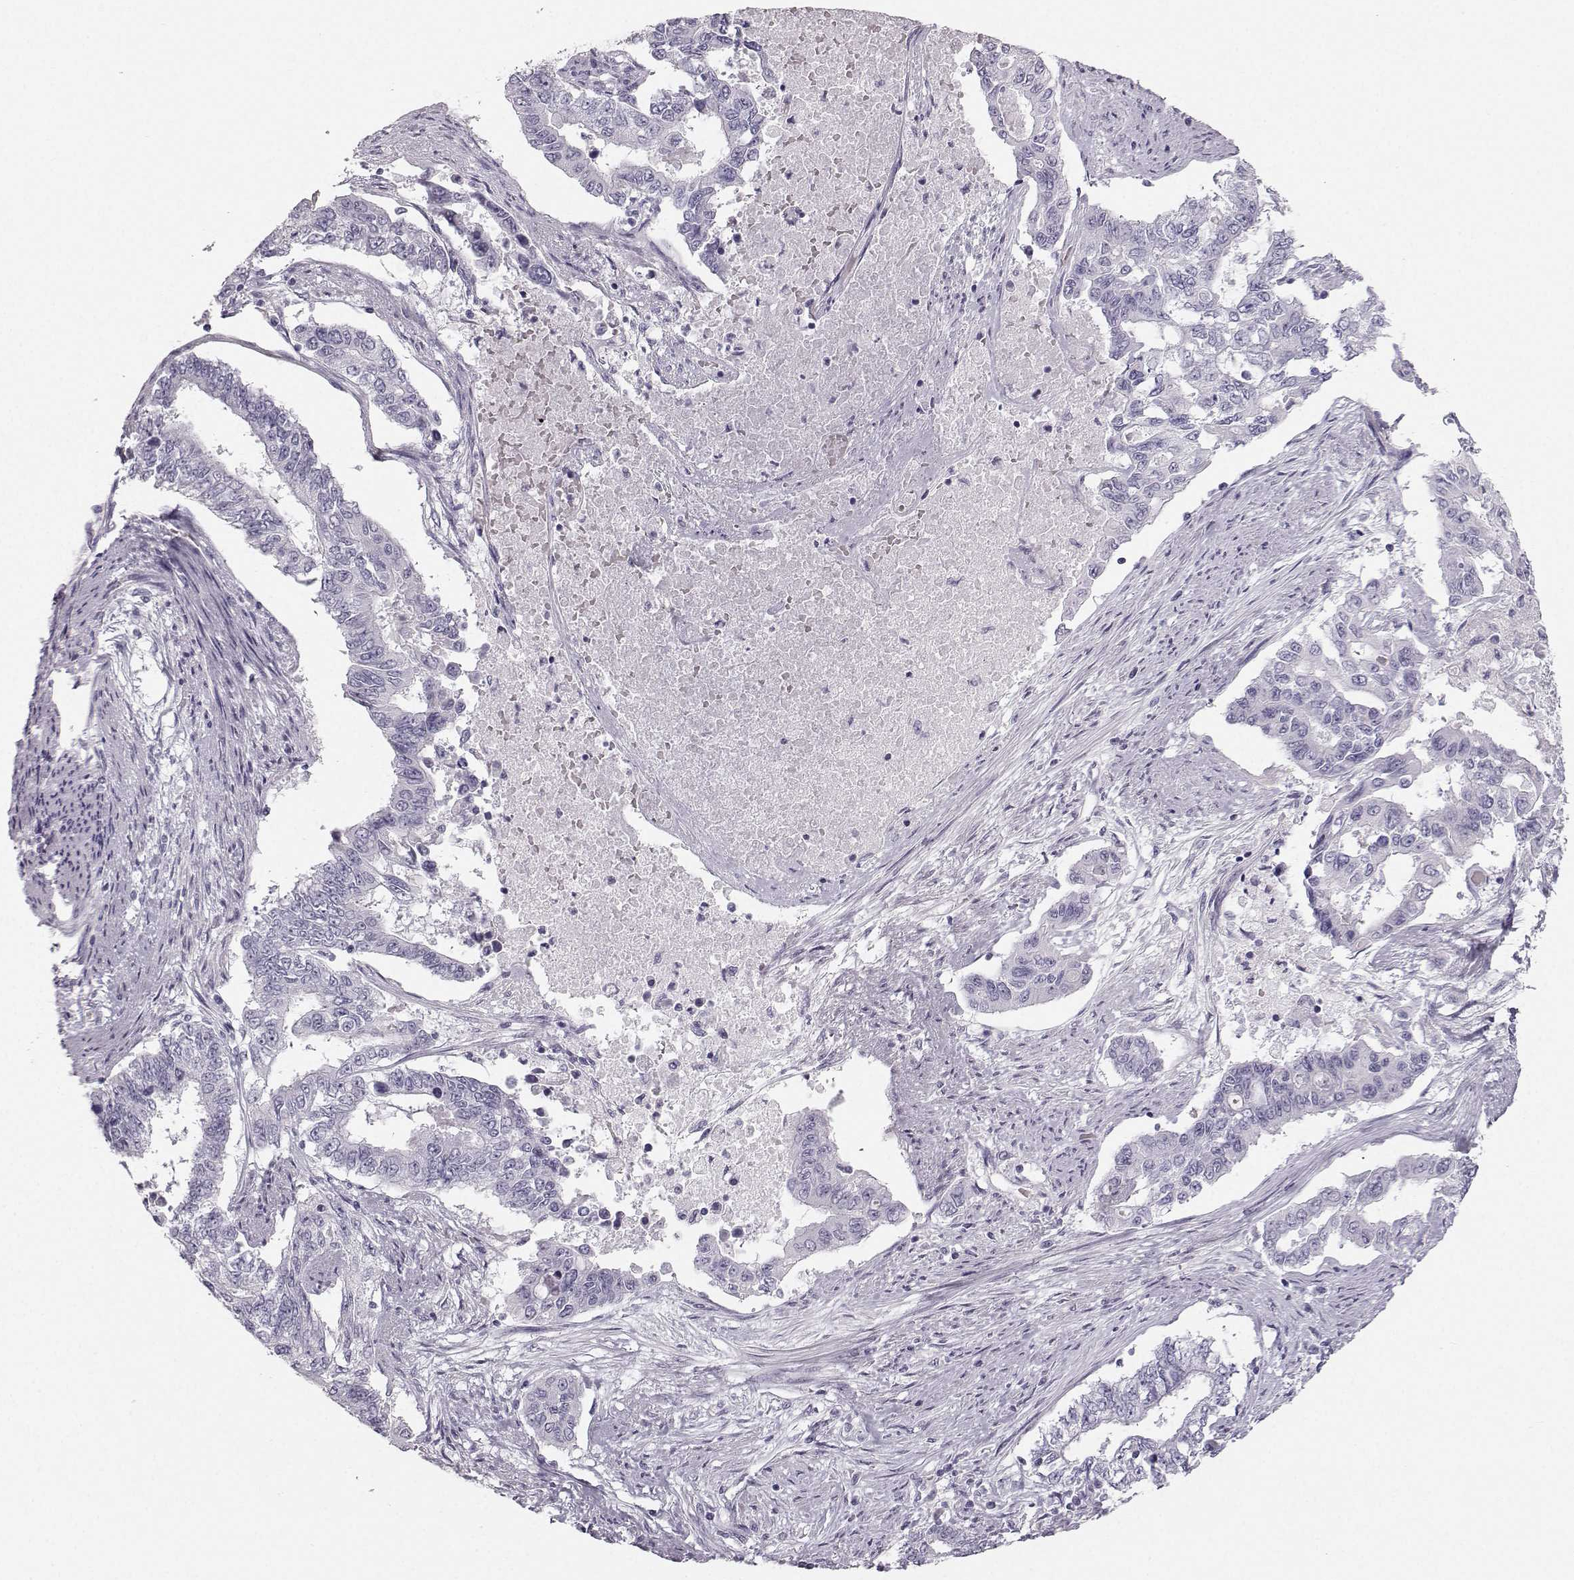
{"staining": {"intensity": "negative", "quantity": "none", "location": "none"}, "tissue": "endometrial cancer", "cell_type": "Tumor cells", "image_type": "cancer", "snomed": [{"axis": "morphology", "description": "Adenocarcinoma, NOS"}, {"axis": "topography", "description": "Uterus"}], "caption": "Adenocarcinoma (endometrial) was stained to show a protein in brown. There is no significant expression in tumor cells. The staining is performed using DAB brown chromogen with nuclei counter-stained in using hematoxylin.", "gene": "CASR", "patient": {"sex": "female", "age": 59}}